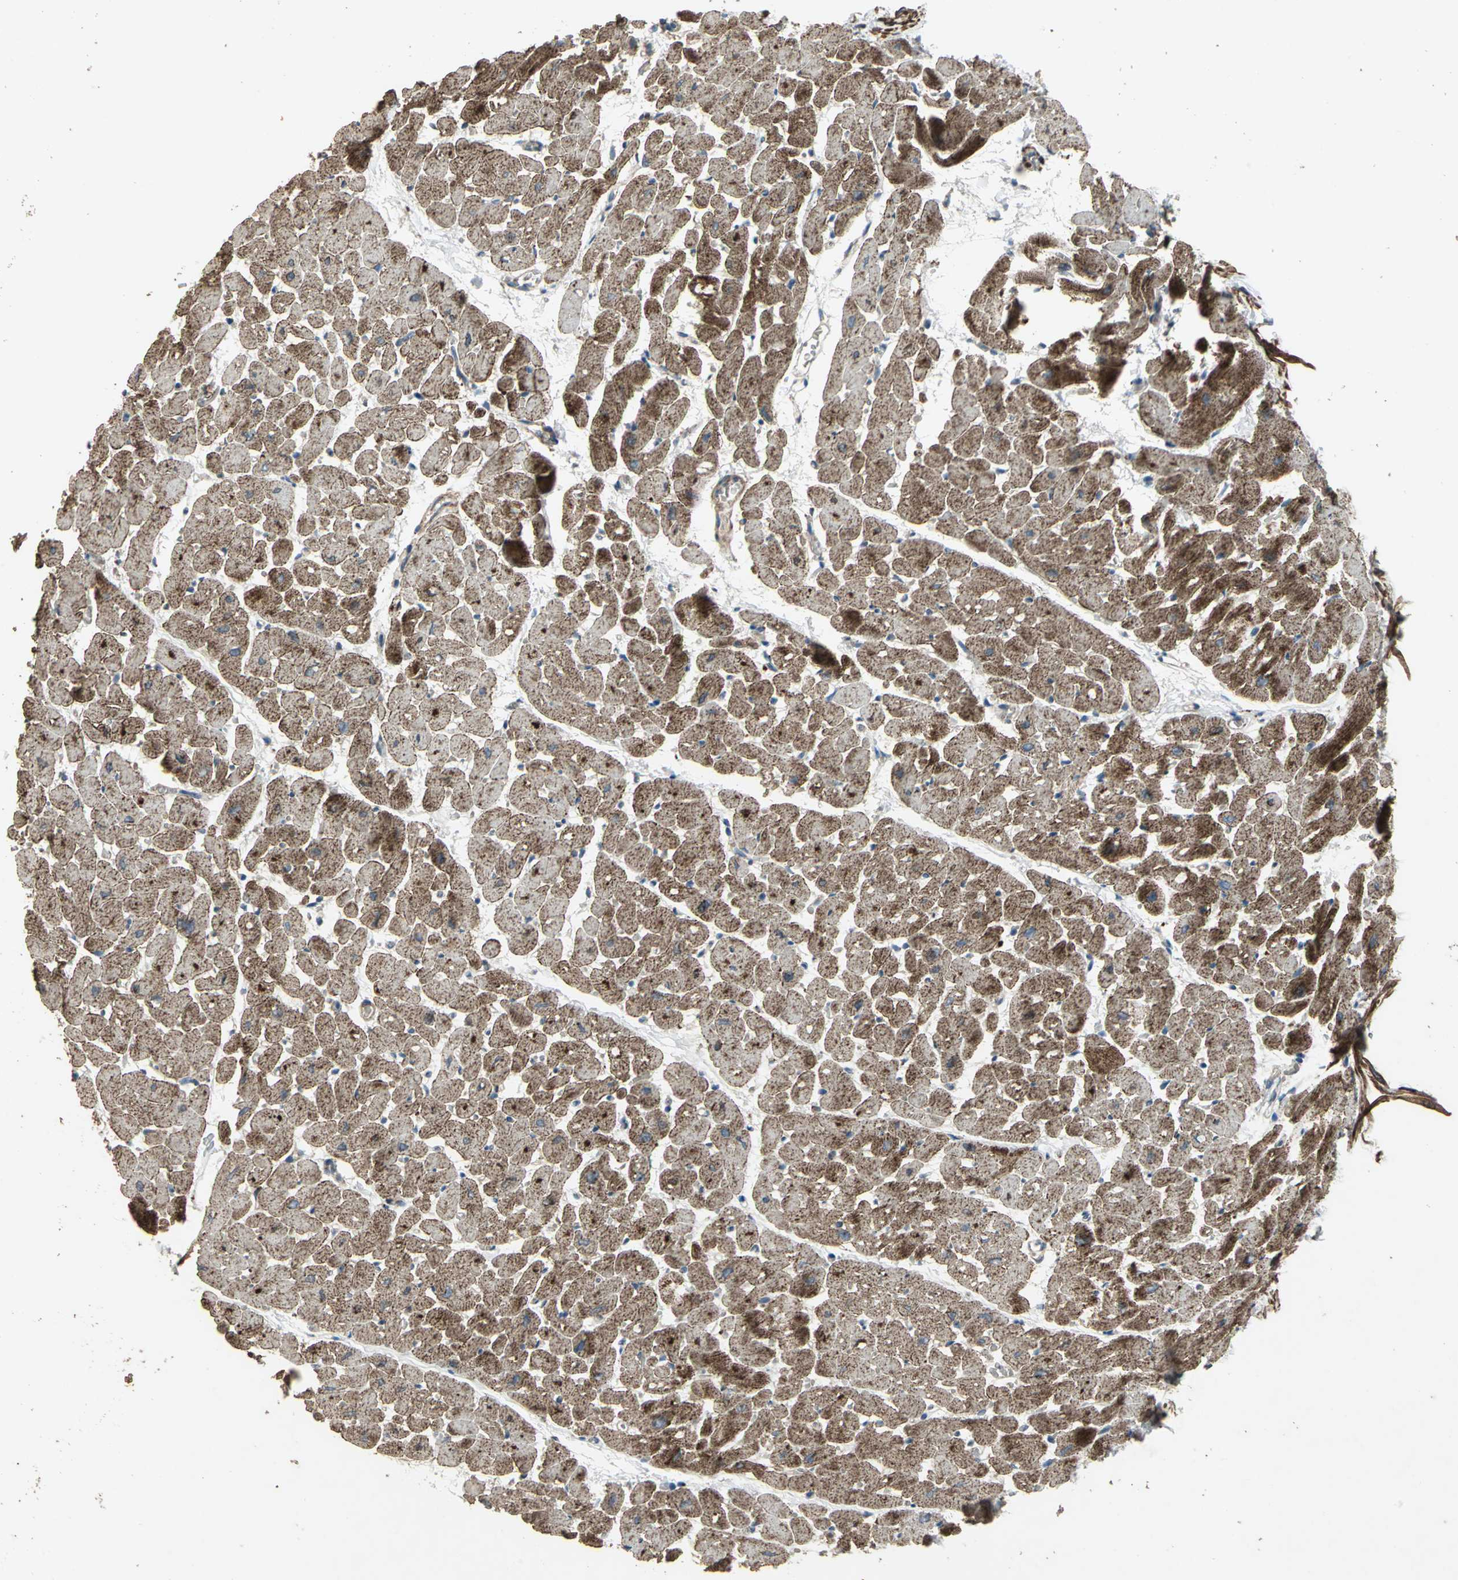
{"staining": {"intensity": "strong", "quantity": ">75%", "location": "cytoplasmic/membranous"}, "tissue": "heart muscle", "cell_type": "Cardiomyocytes", "image_type": "normal", "snomed": [{"axis": "morphology", "description": "Normal tissue, NOS"}, {"axis": "topography", "description": "Heart"}], "caption": "Immunohistochemistry (IHC) photomicrograph of benign heart muscle stained for a protein (brown), which displays high levels of strong cytoplasmic/membranous expression in approximately >75% of cardiomyocytes.", "gene": "POLRMT", "patient": {"sex": "male", "age": 45}}